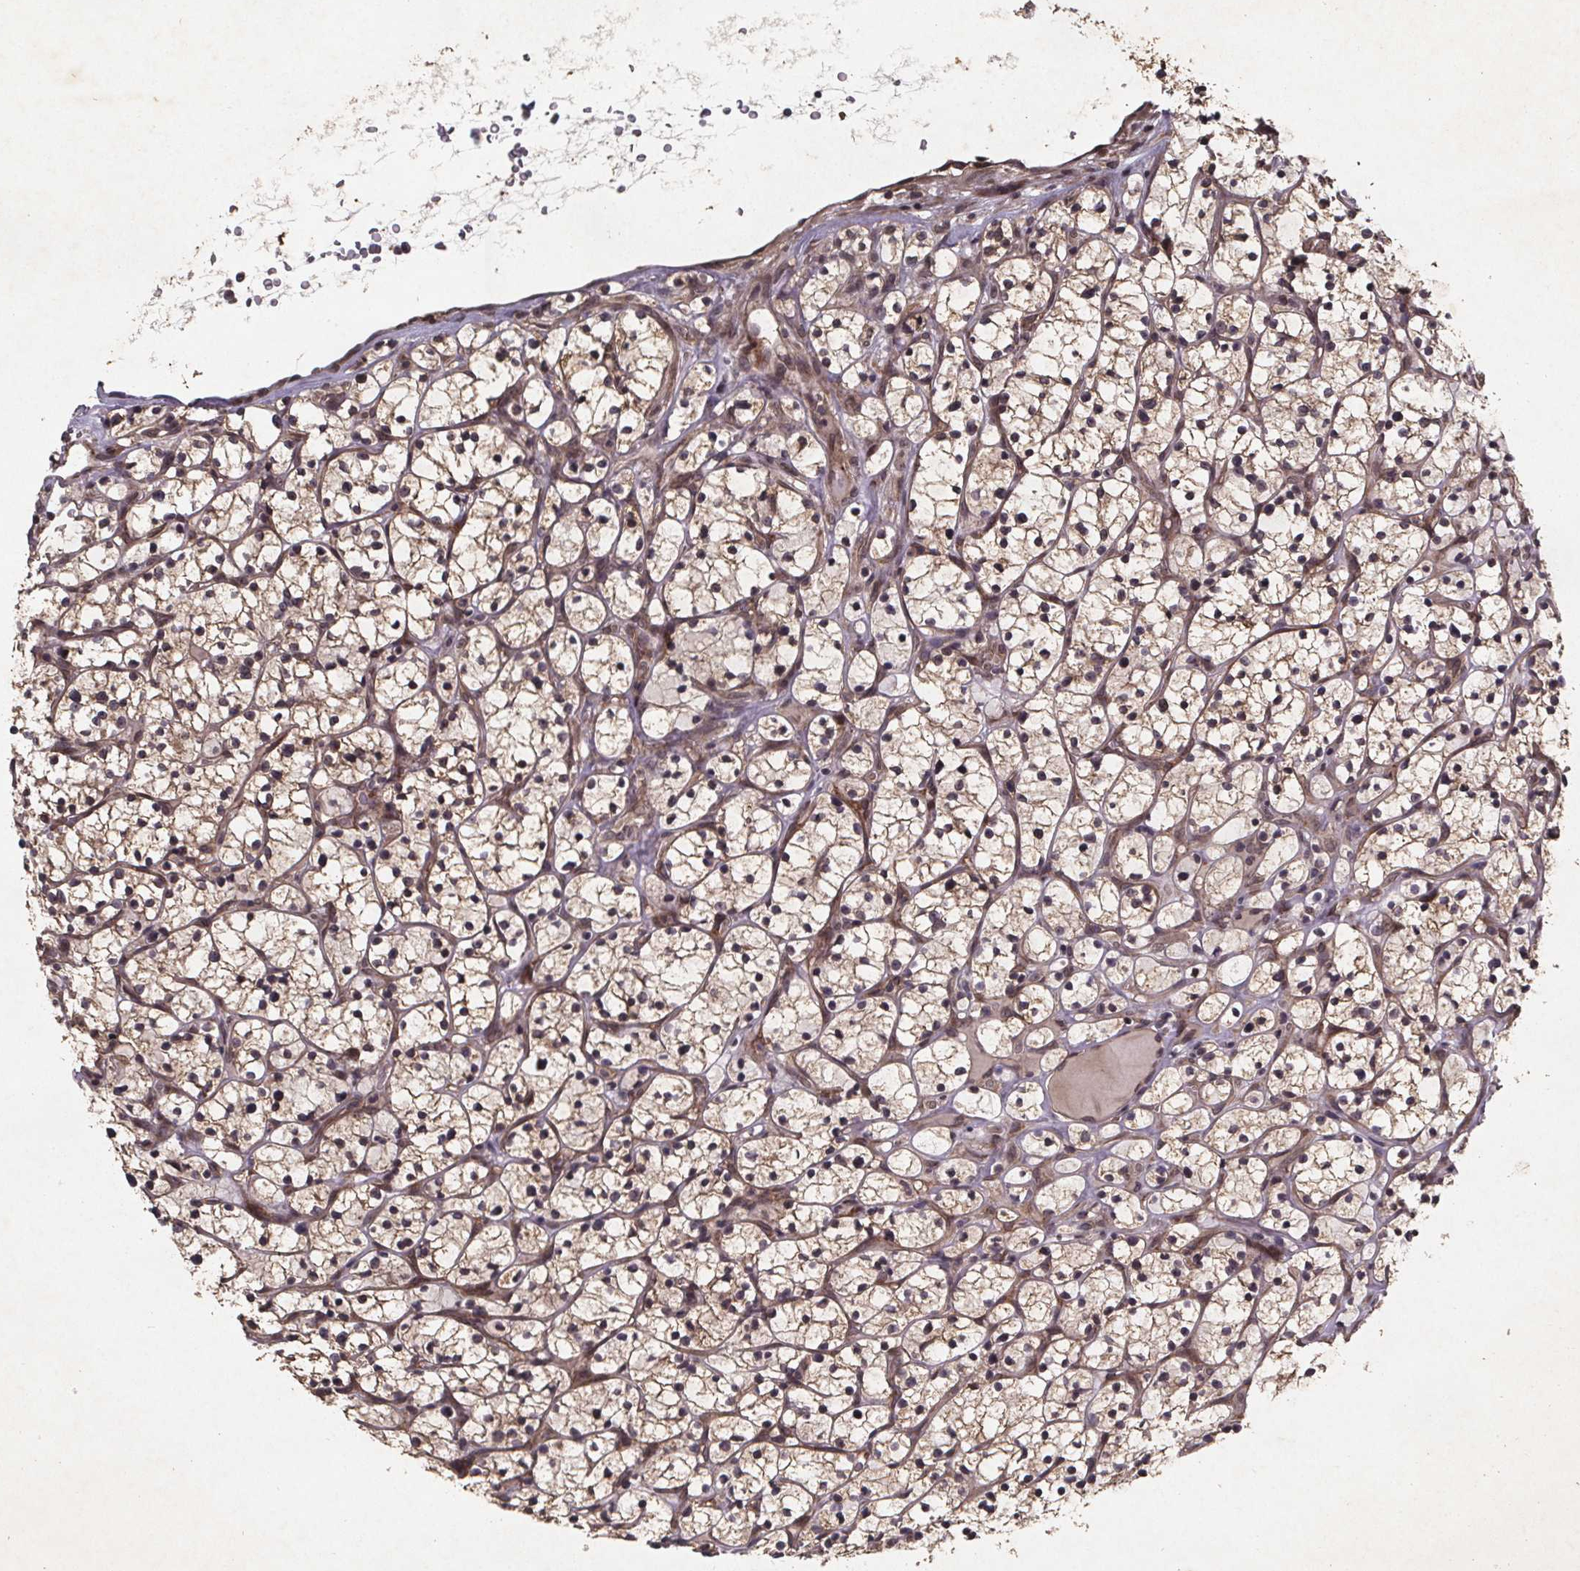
{"staining": {"intensity": "moderate", "quantity": "25%-75%", "location": "cytoplasmic/membranous"}, "tissue": "renal cancer", "cell_type": "Tumor cells", "image_type": "cancer", "snomed": [{"axis": "morphology", "description": "Adenocarcinoma, NOS"}, {"axis": "topography", "description": "Kidney"}], "caption": "Tumor cells reveal medium levels of moderate cytoplasmic/membranous positivity in about 25%-75% of cells in renal cancer.", "gene": "PIERCE2", "patient": {"sex": "female", "age": 64}}